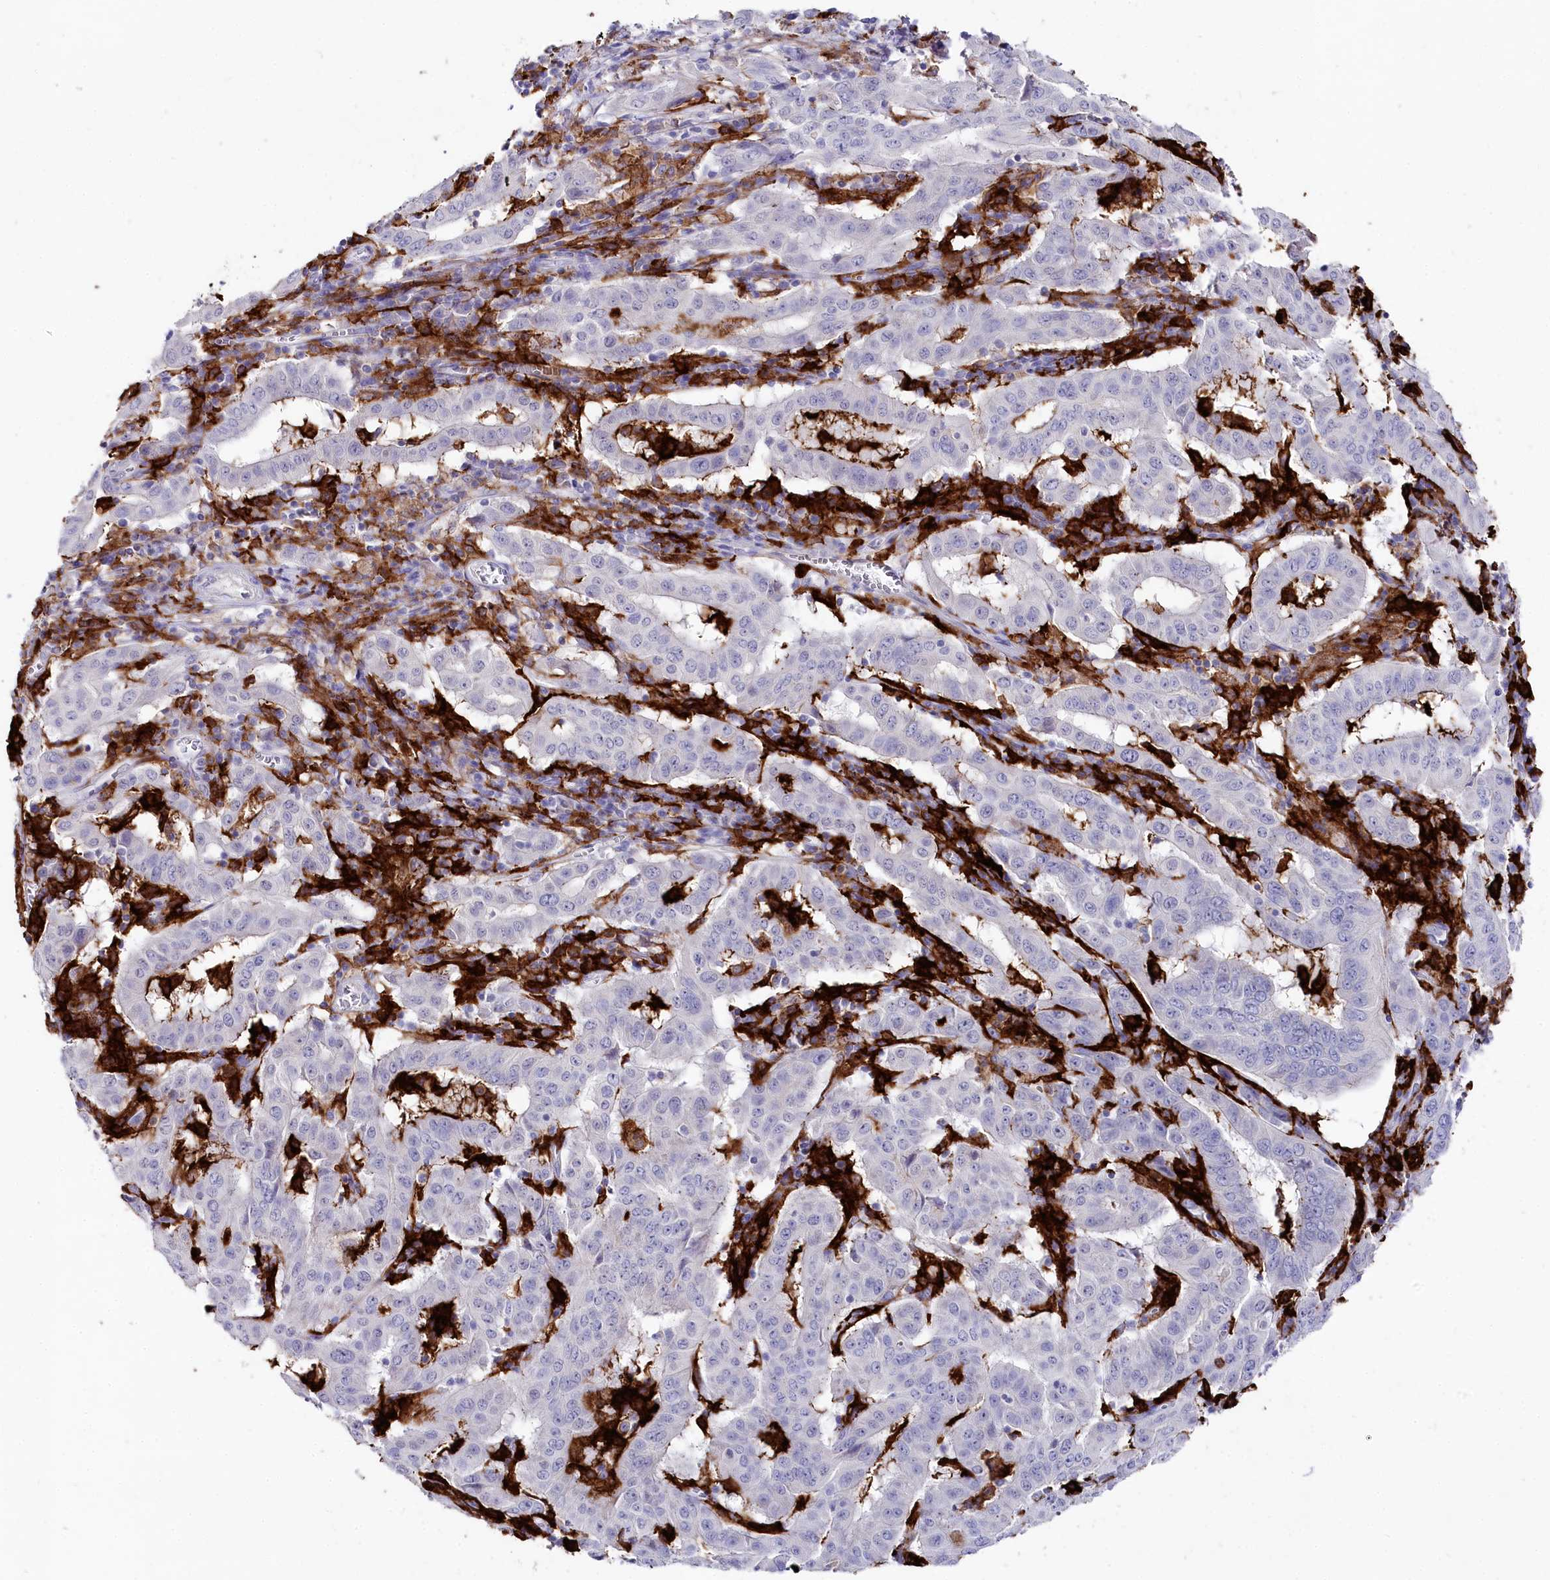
{"staining": {"intensity": "negative", "quantity": "none", "location": "none"}, "tissue": "pancreatic cancer", "cell_type": "Tumor cells", "image_type": "cancer", "snomed": [{"axis": "morphology", "description": "Adenocarcinoma, NOS"}, {"axis": "topography", "description": "Pancreas"}], "caption": "An image of pancreatic cancer stained for a protein reveals no brown staining in tumor cells. (Brightfield microscopy of DAB IHC at high magnification).", "gene": "CLEC4M", "patient": {"sex": "male", "age": 63}}